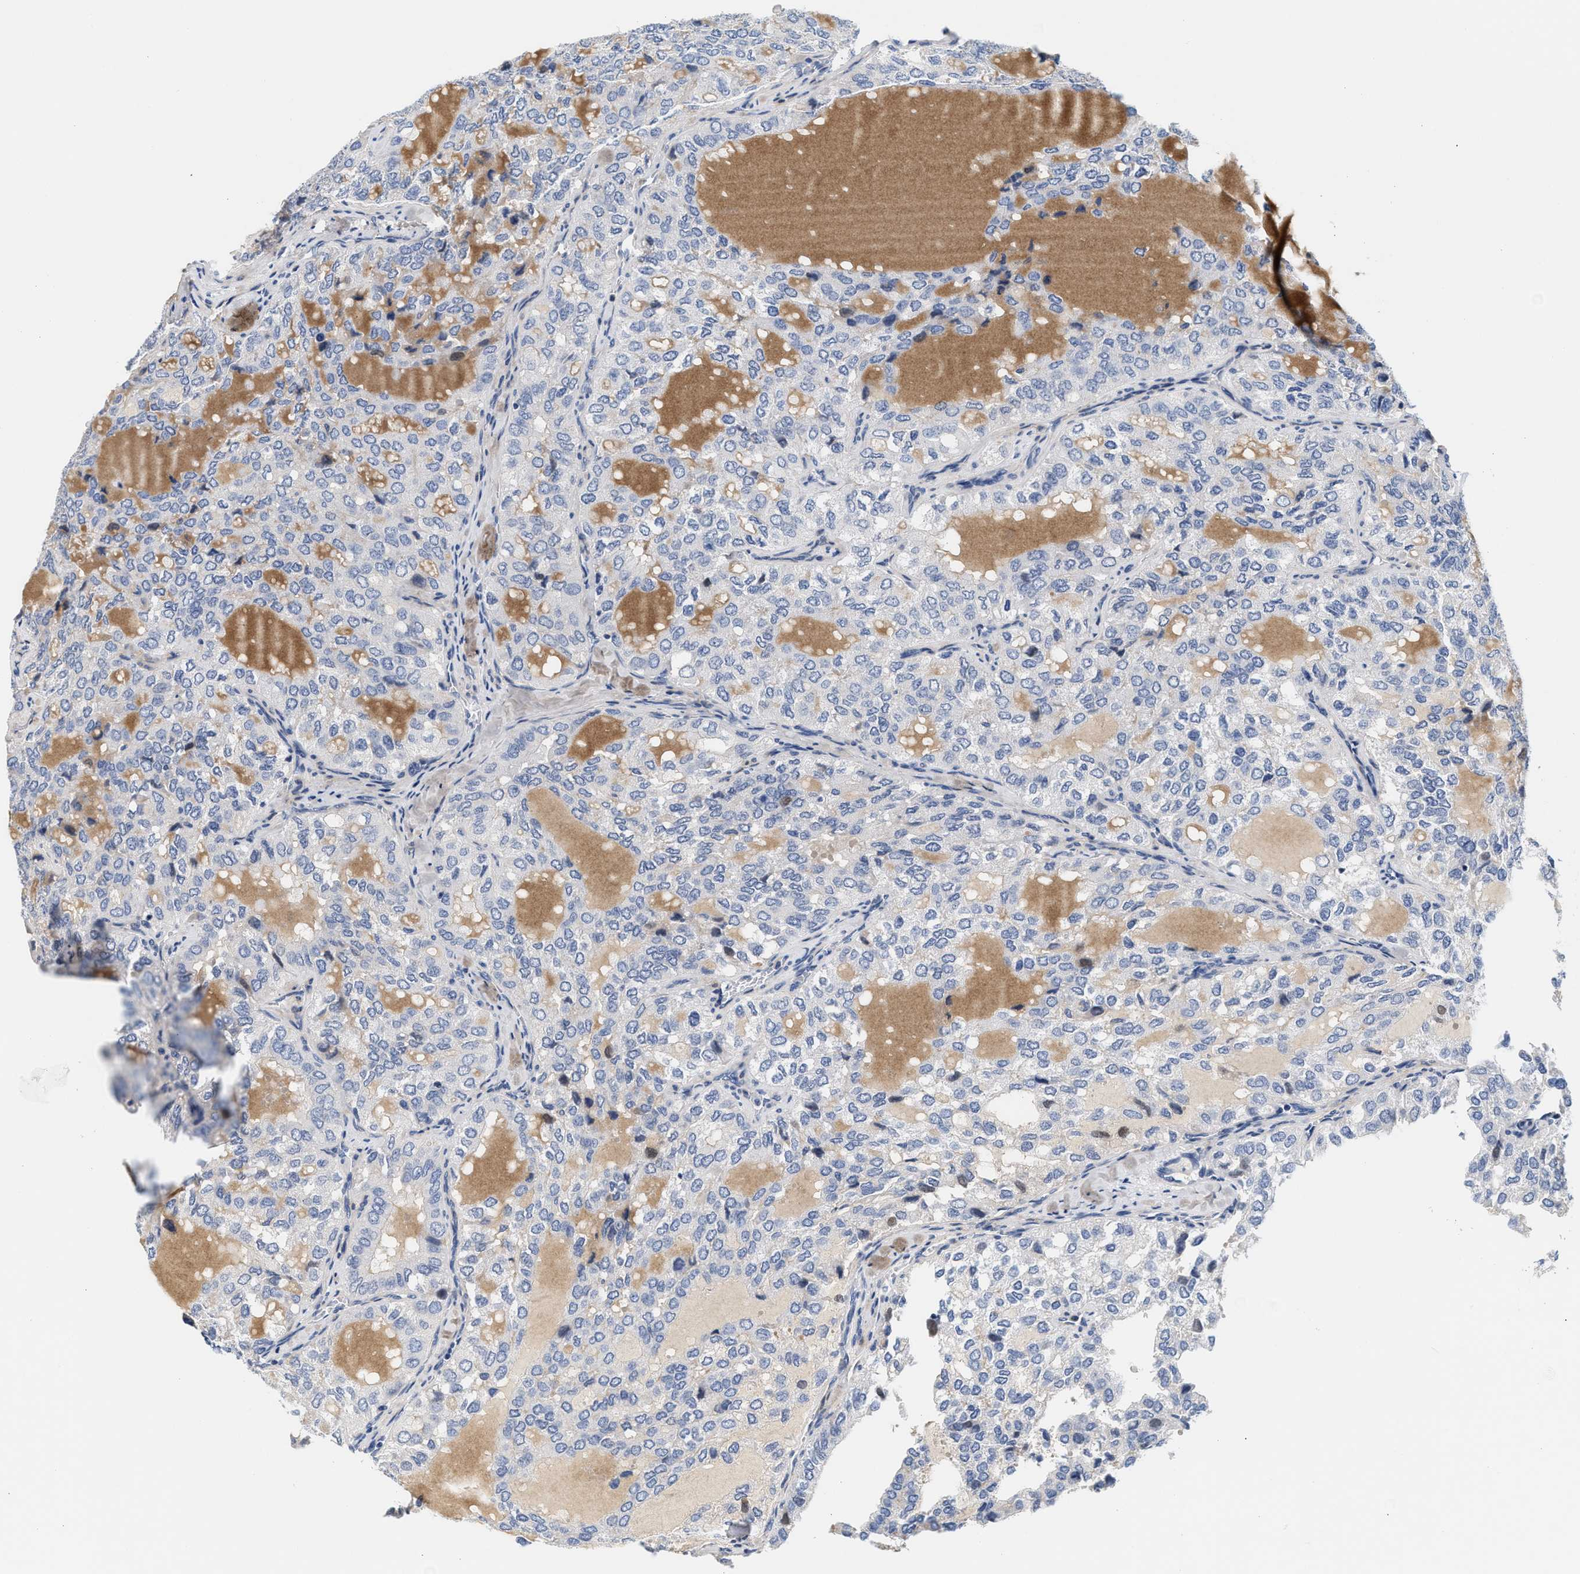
{"staining": {"intensity": "negative", "quantity": "none", "location": "none"}, "tissue": "thyroid cancer", "cell_type": "Tumor cells", "image_type": "cancer", "snomed": [{"axis": "morphology", "description": "Follicular adenoma carcinoma, NOS"}, {"axis": "topography", "description": "Thyroid gland"}], "caption": "Tumor cells show no significant protein expression in follicular adenoma carcinoma (thyroid). (DAB IHC visualized using brightfield microscopy, high magnification).", "gene": "ACTL7B", "patient": {"sex": "male", "age": 75}}